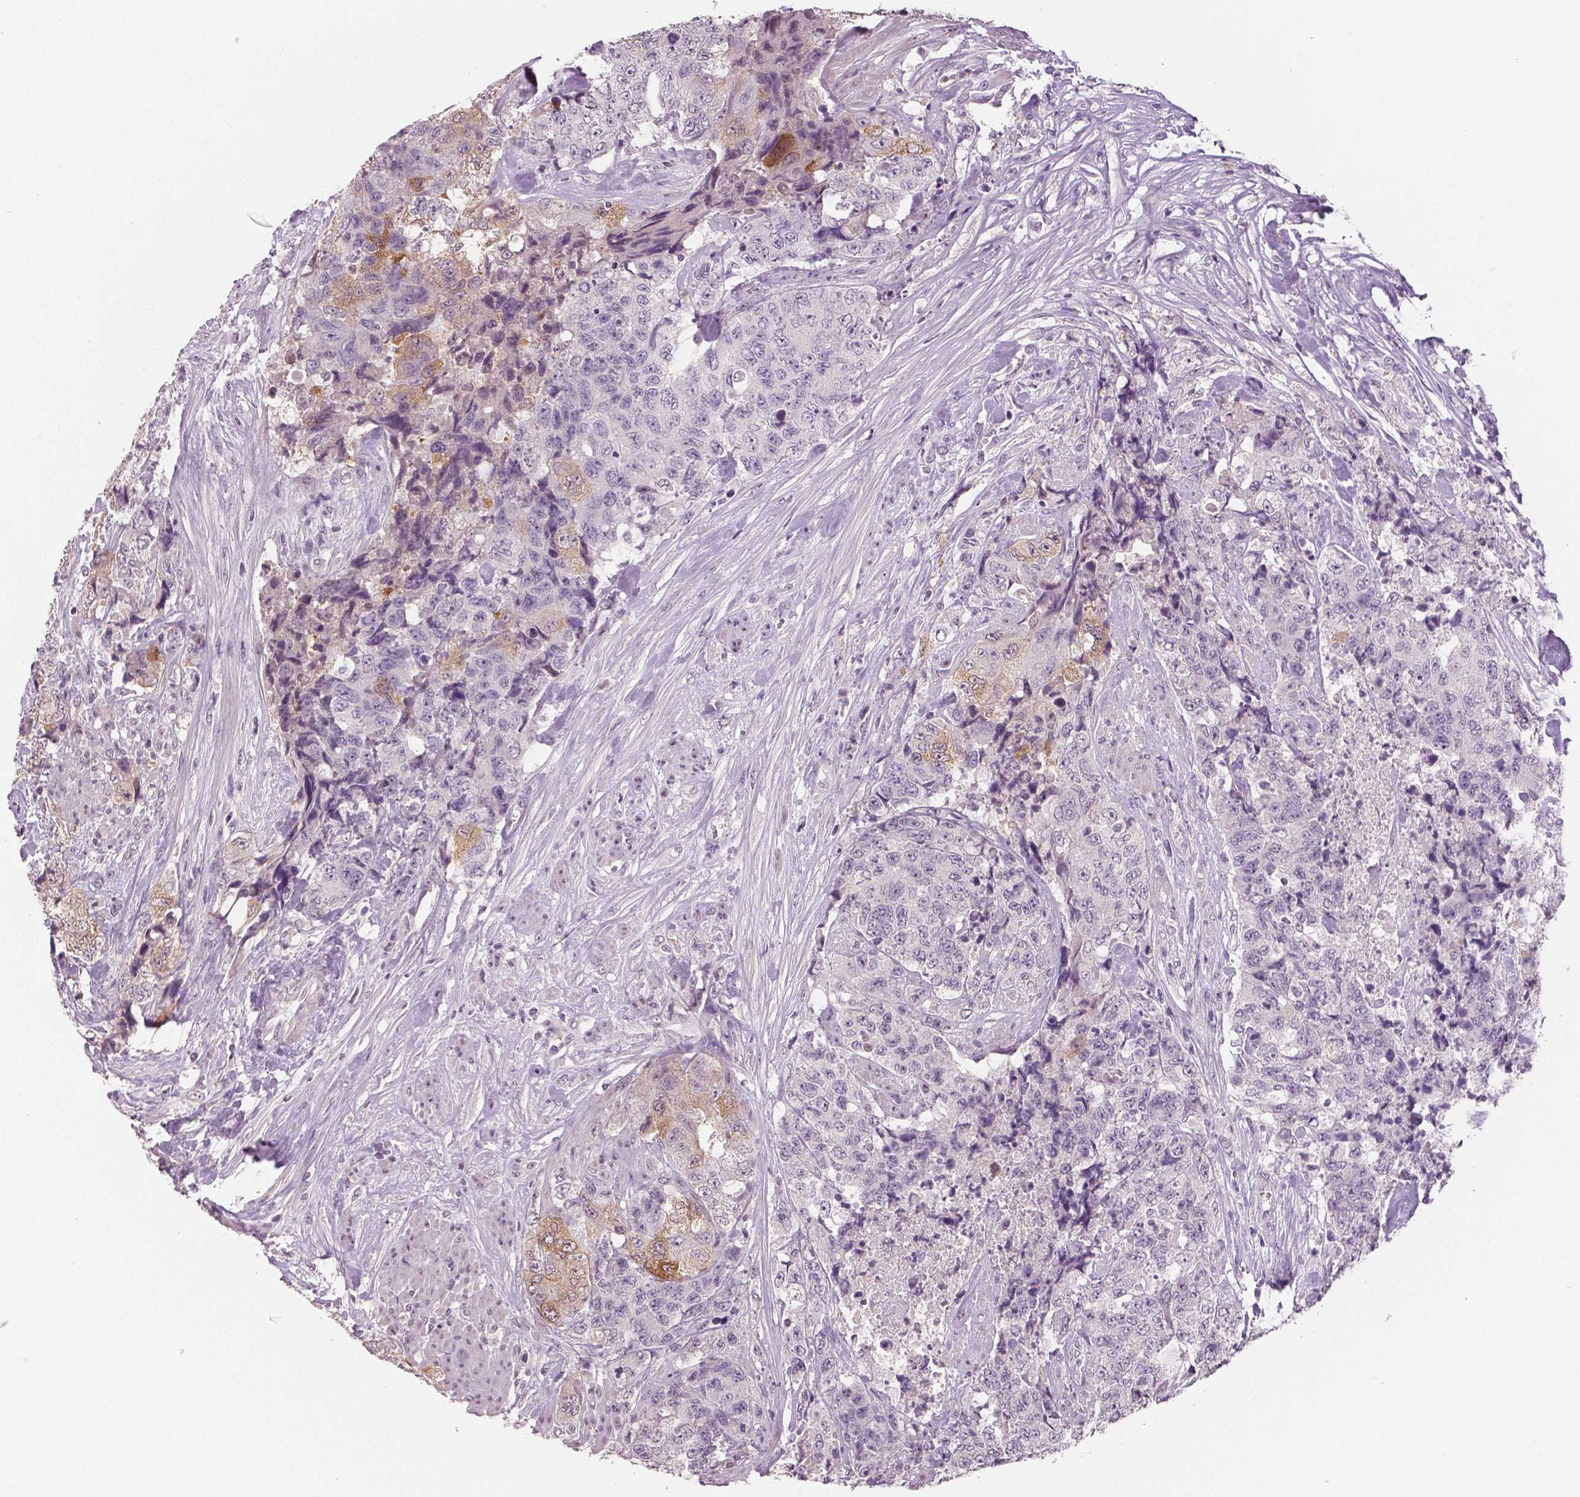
{"staining": {"intensity": "negative", "quantity": "none", "location": "none"}, "tissue": "urothelial cancer", "cell_type": "Tumor cells", "image_type": "cancer", "snomed": [{"axis": "morphology", "description": "Urothelial carcinoma, High grade"}, {"axis": "topography", "description": "Urinary bladder"}], "caption": "There is no significant positivity in tumor cells of high-grade urothelial carcinoma.", "gene": "NECAB1", "patient": {"sex": "female", "age": 78}}